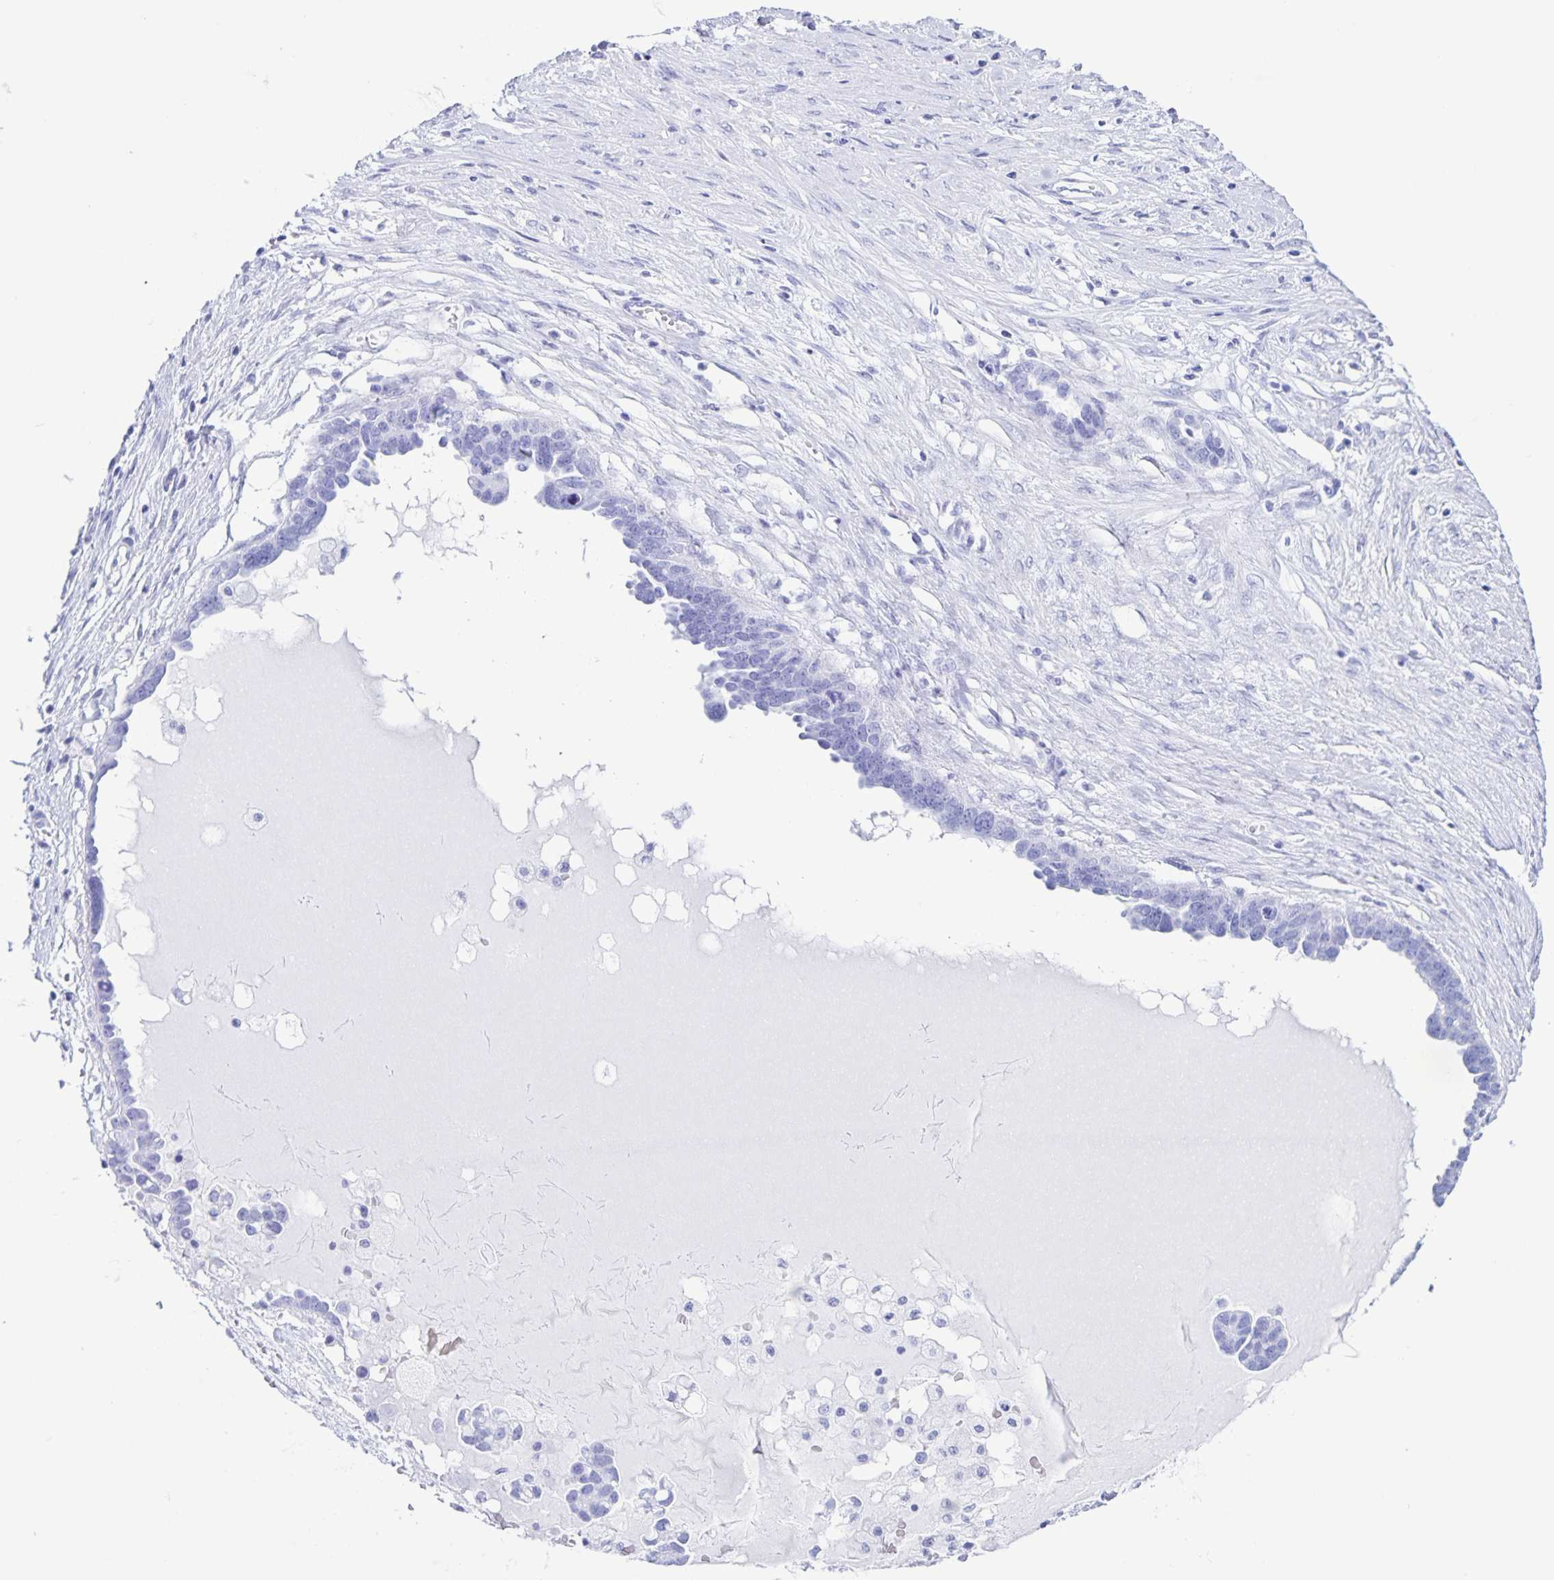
{"staining": {"intensity": "negative", "quantity": "none", "location": "none"}, "tissue": "ovarian cancer", "cell_type": "Tumor cells", "image_type": "cancer", "snomed": [{"axis": "morphology", "description": "Cystadenocarcinoma, serous, NOS"}, {"axis": "topography", "description": "Ovary"}], "caption": "The immunohistochemistry micrograph has no significant positivity in tumor cells of ovarian cancer (serous cystadenocarcinoma) tissue.", "gene": "C12orf56", "patient": {"sex": "female", "age": 54}}